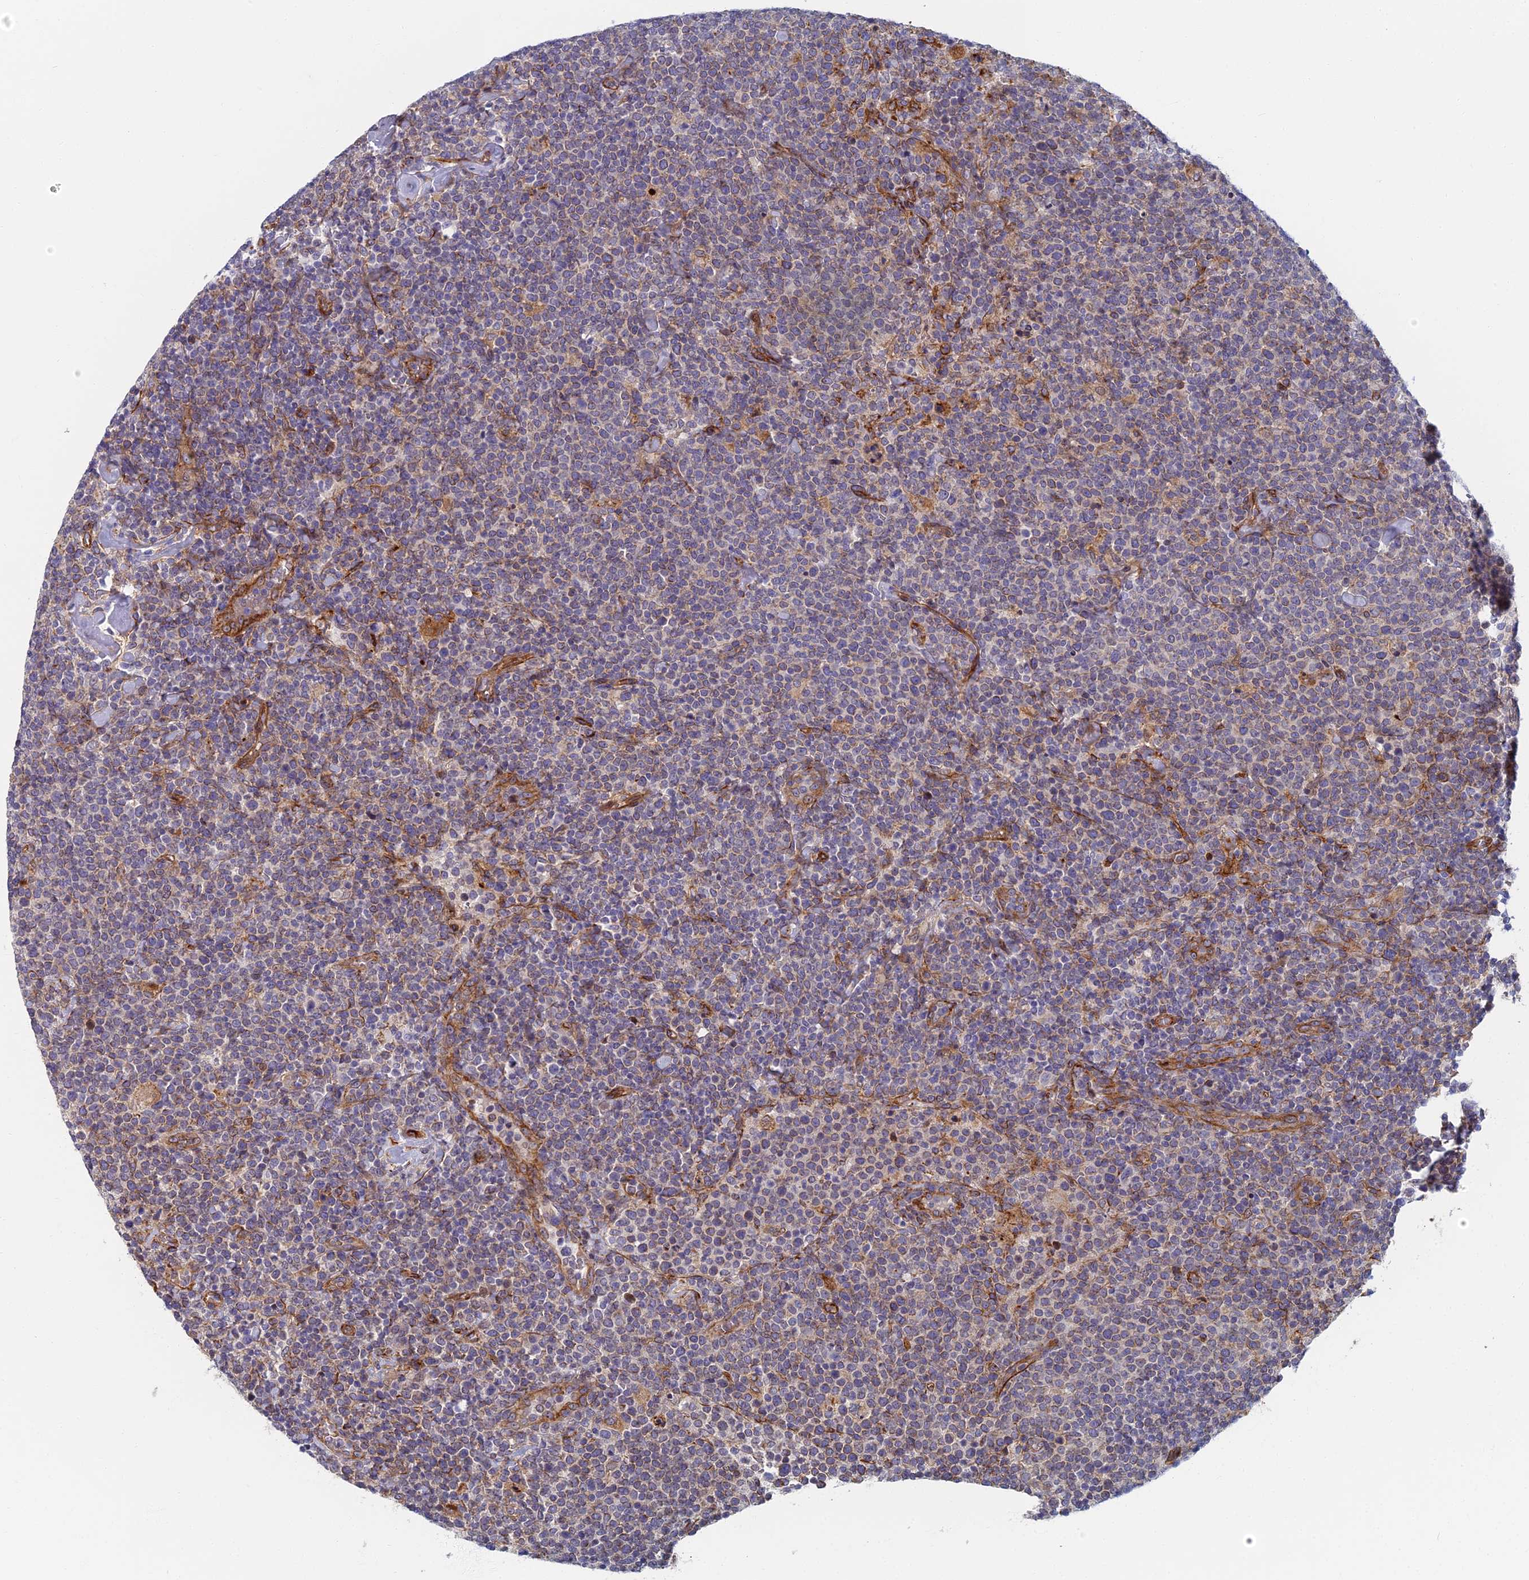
{"staining": {"intensity": "weak", "quantity": "<25%", "location": "cytoplasmic/membranous"}, "tissue": "lymphoma", "cell_type": "Tumor cells", "image_type": "cancer", "snomed": [{"axis": "morphology", "description": "Malignant lymphoma, non-Hodgkin's type, High grade"}, {"axis": "topography", "description": "Lymph node"}], "caption": "High-grade malignant lymphoma, non-Hodgkin's type was stained to show a protein in brown. There is no significant positivity in tumor cells.", "gene": "ABCB10", "patient": {"sex": "male", "age": 61}}